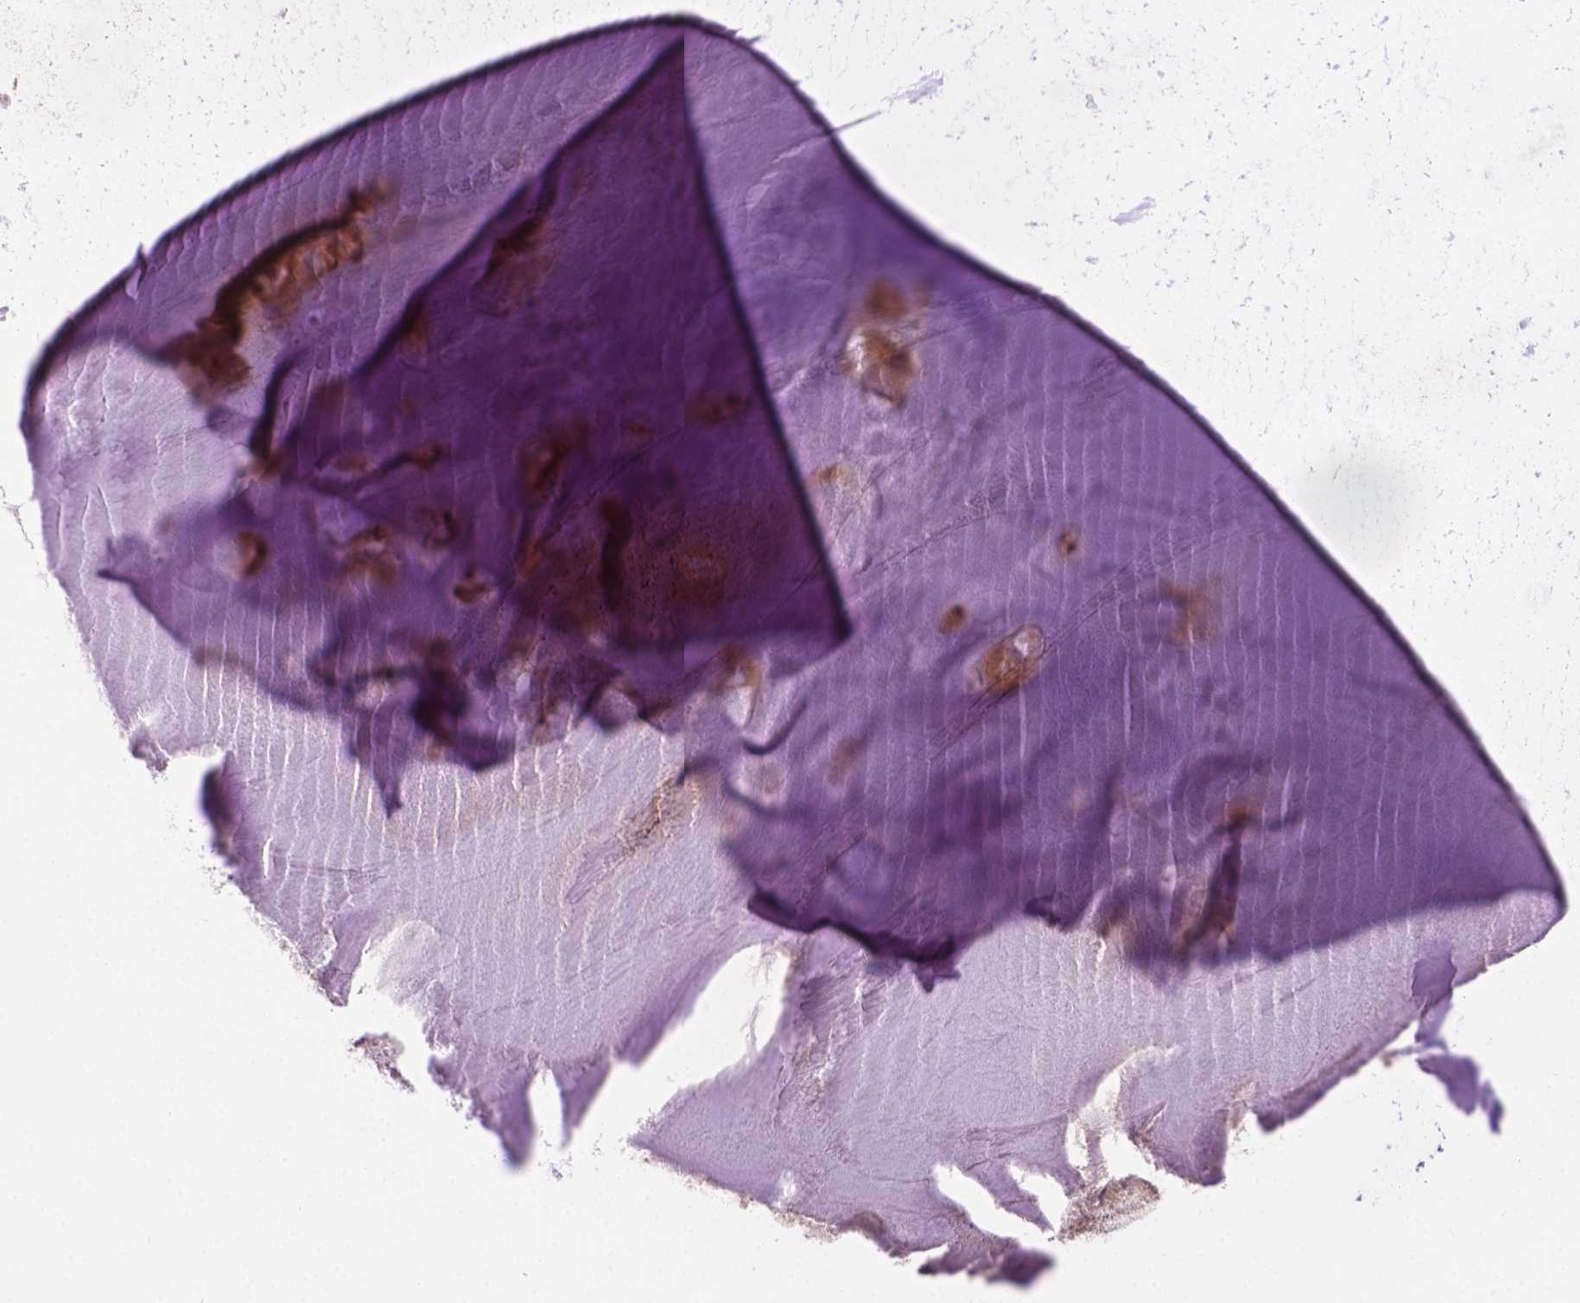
{"staining": {"intensity": "weak", "quantity": "<25%", "location": "nuclear"}, "tissue": "adipose tissue", "cell_type": "Adipocytes", "image_type": "normal", "snomed": [{"axis": "morphology", "description": "Normal tissue, NOS"}, {"axis": "morphology", "description": "Squamous cell carcinoma, NOS"}, {"axis": "topography", "description": "Cartilage tissue"}, {"axis": "topography", "description": "Bronchus"}, {"axis": "topography", "description": "Lung"}], "caption": "A high-resolution image shows IHC staining of normal adipose tissue, which displays no significant staining in adipocytes.", "gene": "ABI2", "patient": {"sex": "male", "age": 66}}